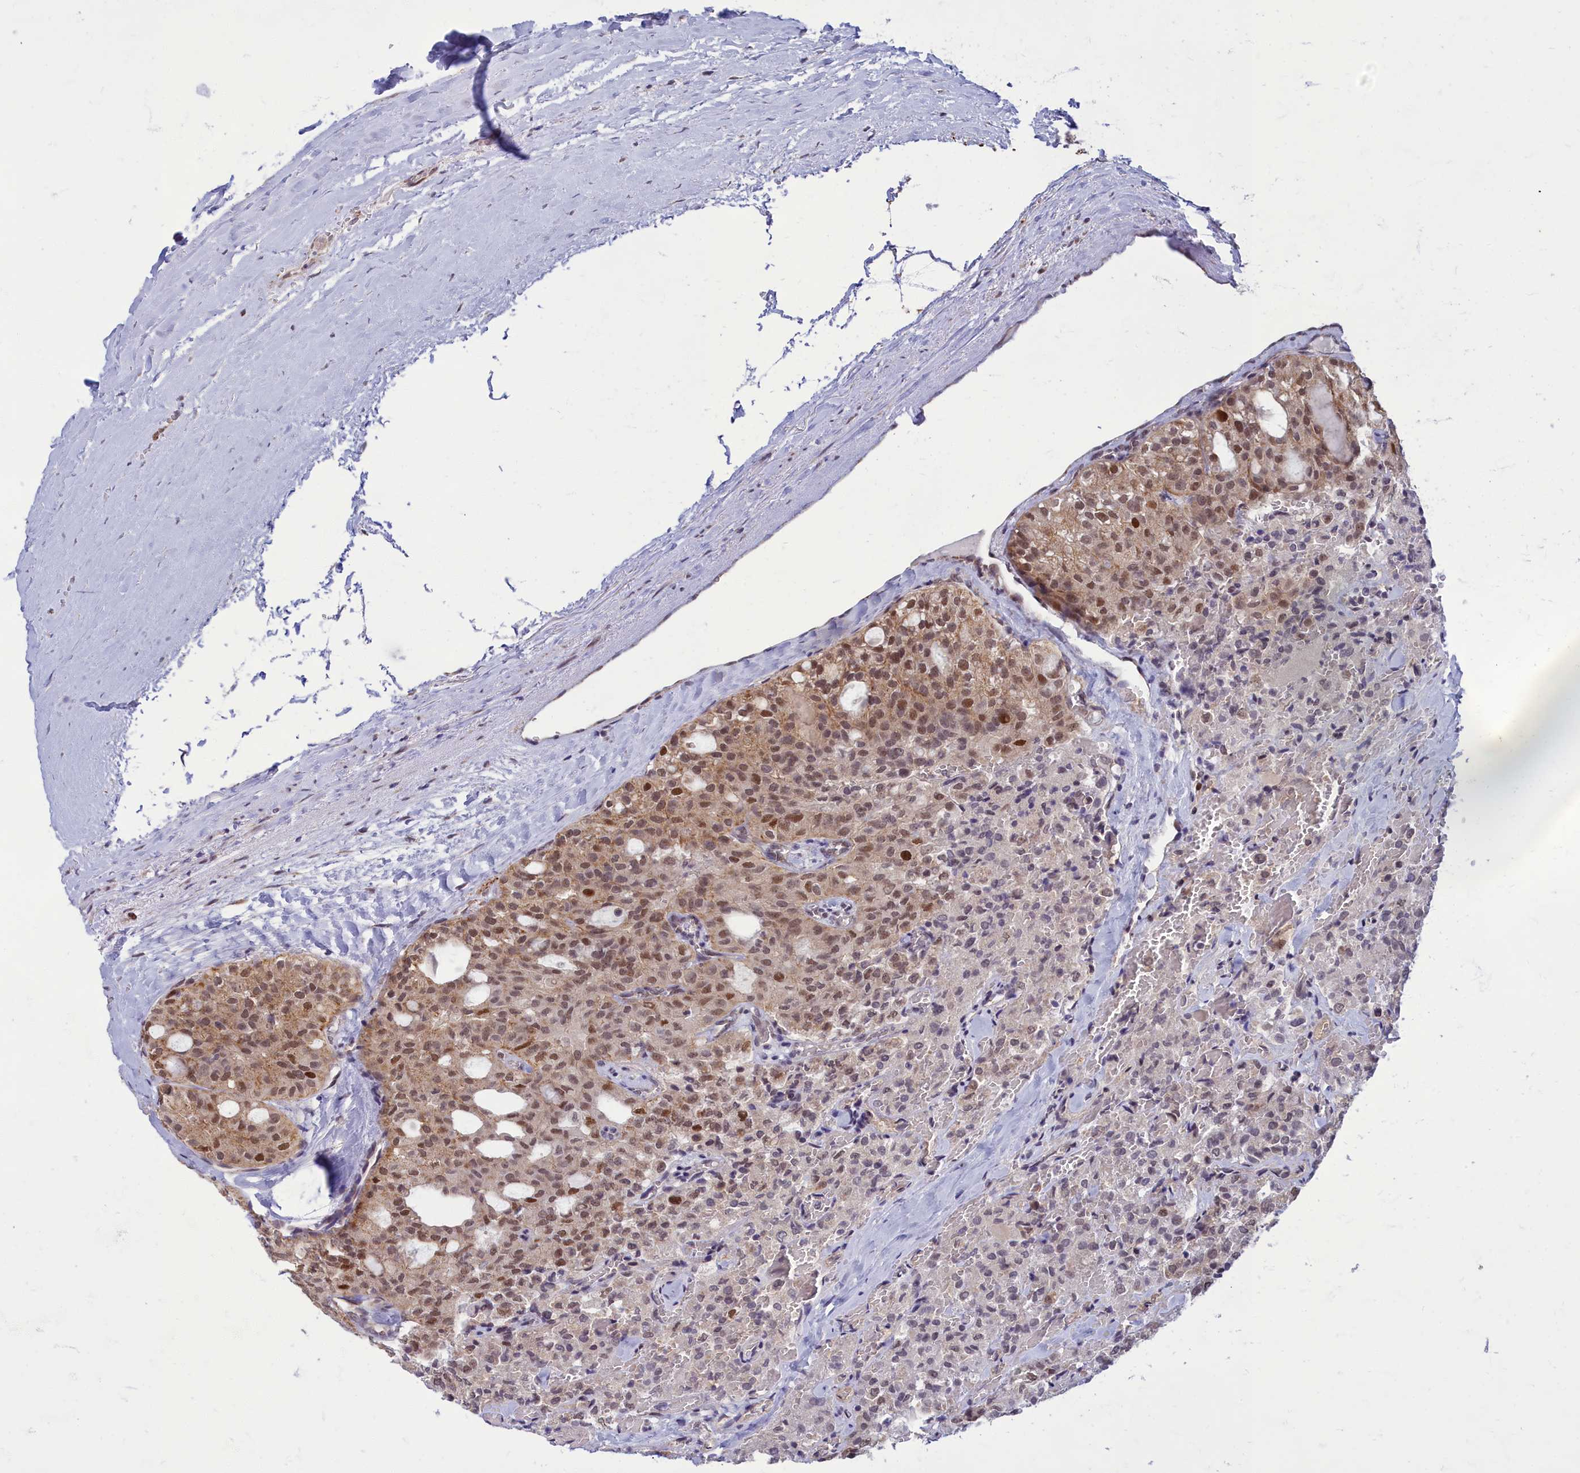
{"staining": {"intensity": "moderate", "quantity": "25%-75%", "location": "nuclear"}, "tissue": "thyroid cancer", "cell_type": "Tumor cells", "image_type": "cancer", "snomed": [{"axis": "morphology", "description": "Follicular adenoma carcinoma, NOS"}, {"axis": "topography", "description": "Thyroid gland"}], "caption": "Protein staining of thyroid cancer tissue shows moderate nuclear staining in about 25%-75% of tumor cells.", "gene": "EARS2", "patient": {"sex": "male", "age": 75}}